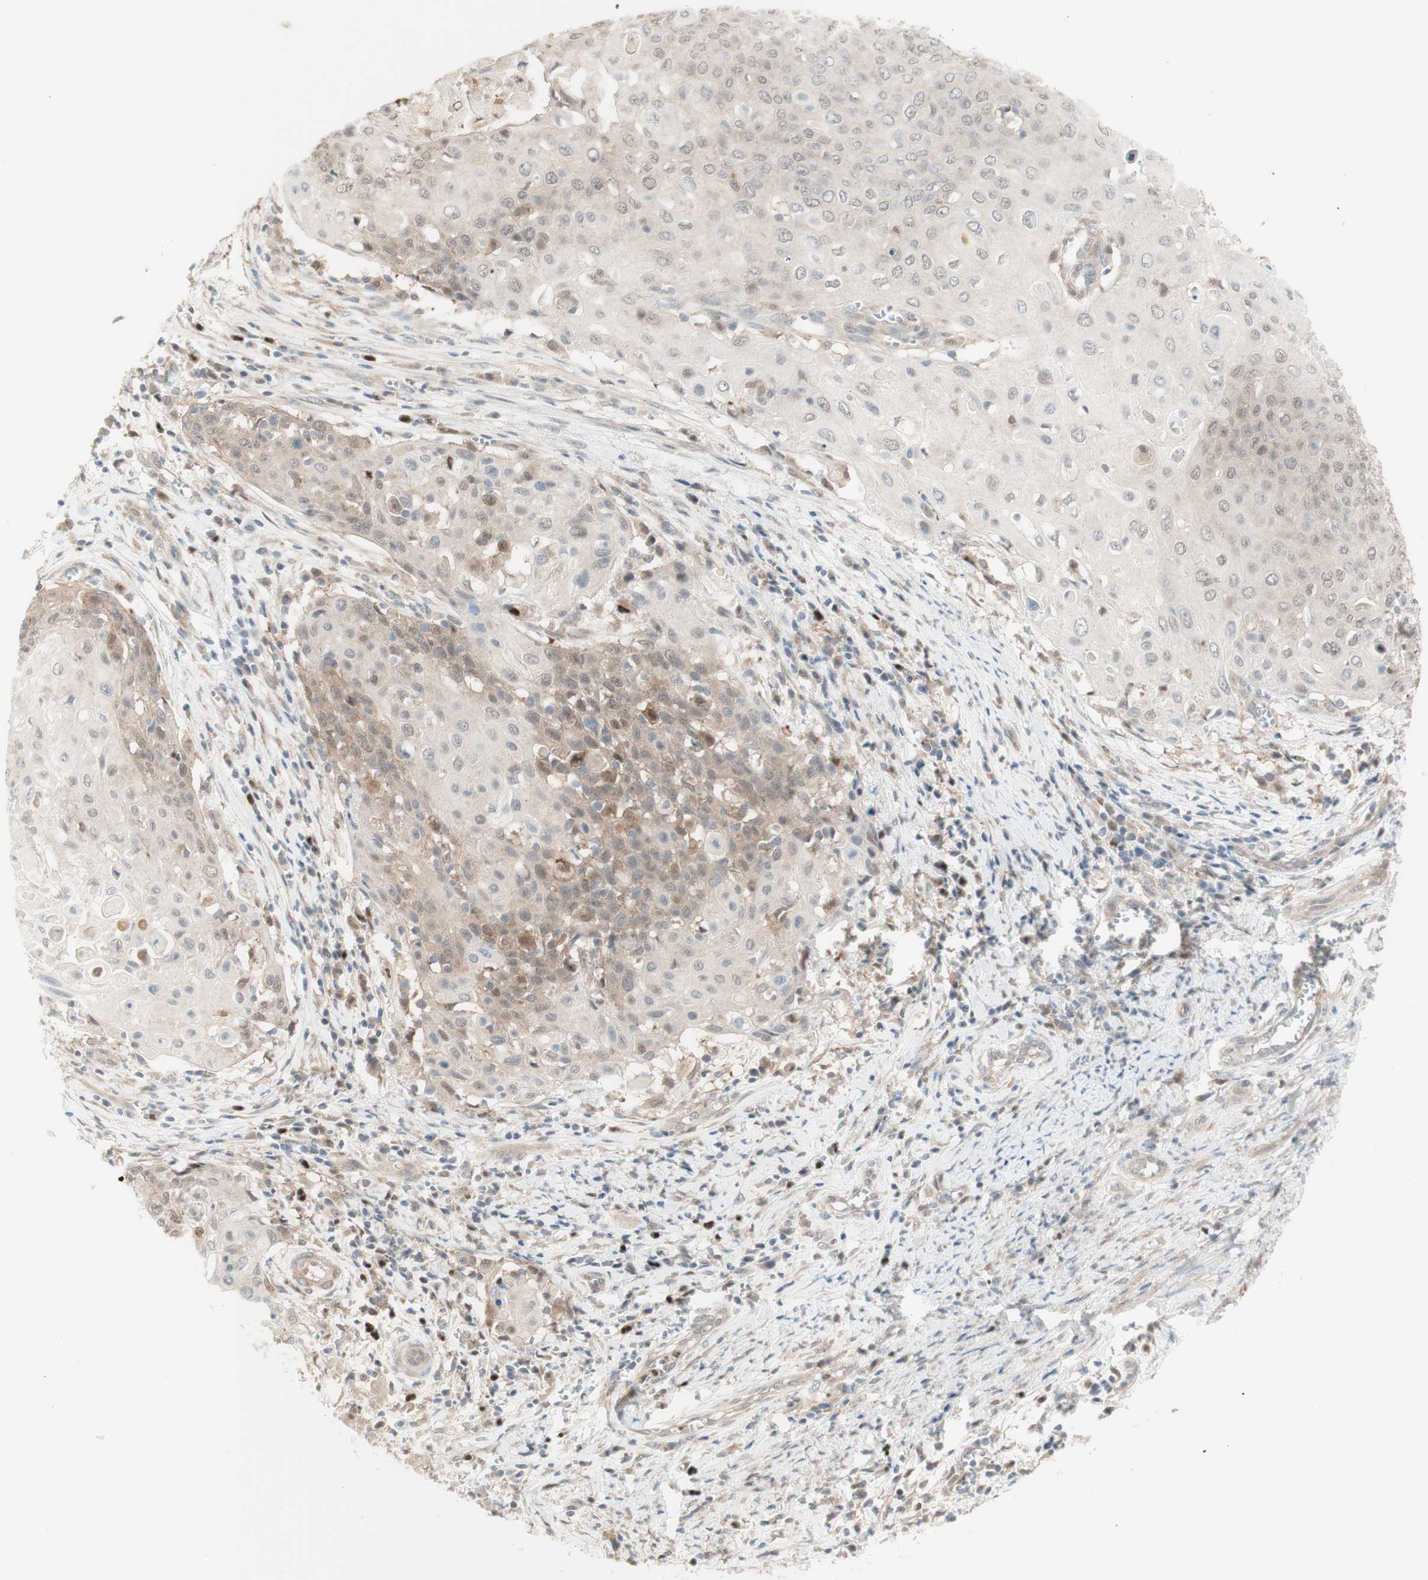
{"staining": {"intensity": "weak", "quantity": "<25%", "location": "cytoplasmic/membranous,nuclear"}, "tissue": "cervical cancer", "cell_type": "Tumor cells", "image_type": "cancer", "snomed": [{"axis": "morphology", "description": "Squamous cell carcinoma, NOS"}, {"axis": "topography", "description": "Cervix"}], "caption": "High magnification brightfield microscopy of cervical cancer stained with DAB (brown) and counterstained with hematoxylin (blue): tumor cells show no significant positivity.", "gene": "RFNG", "patient": {"sex": "female", "age": 39}}